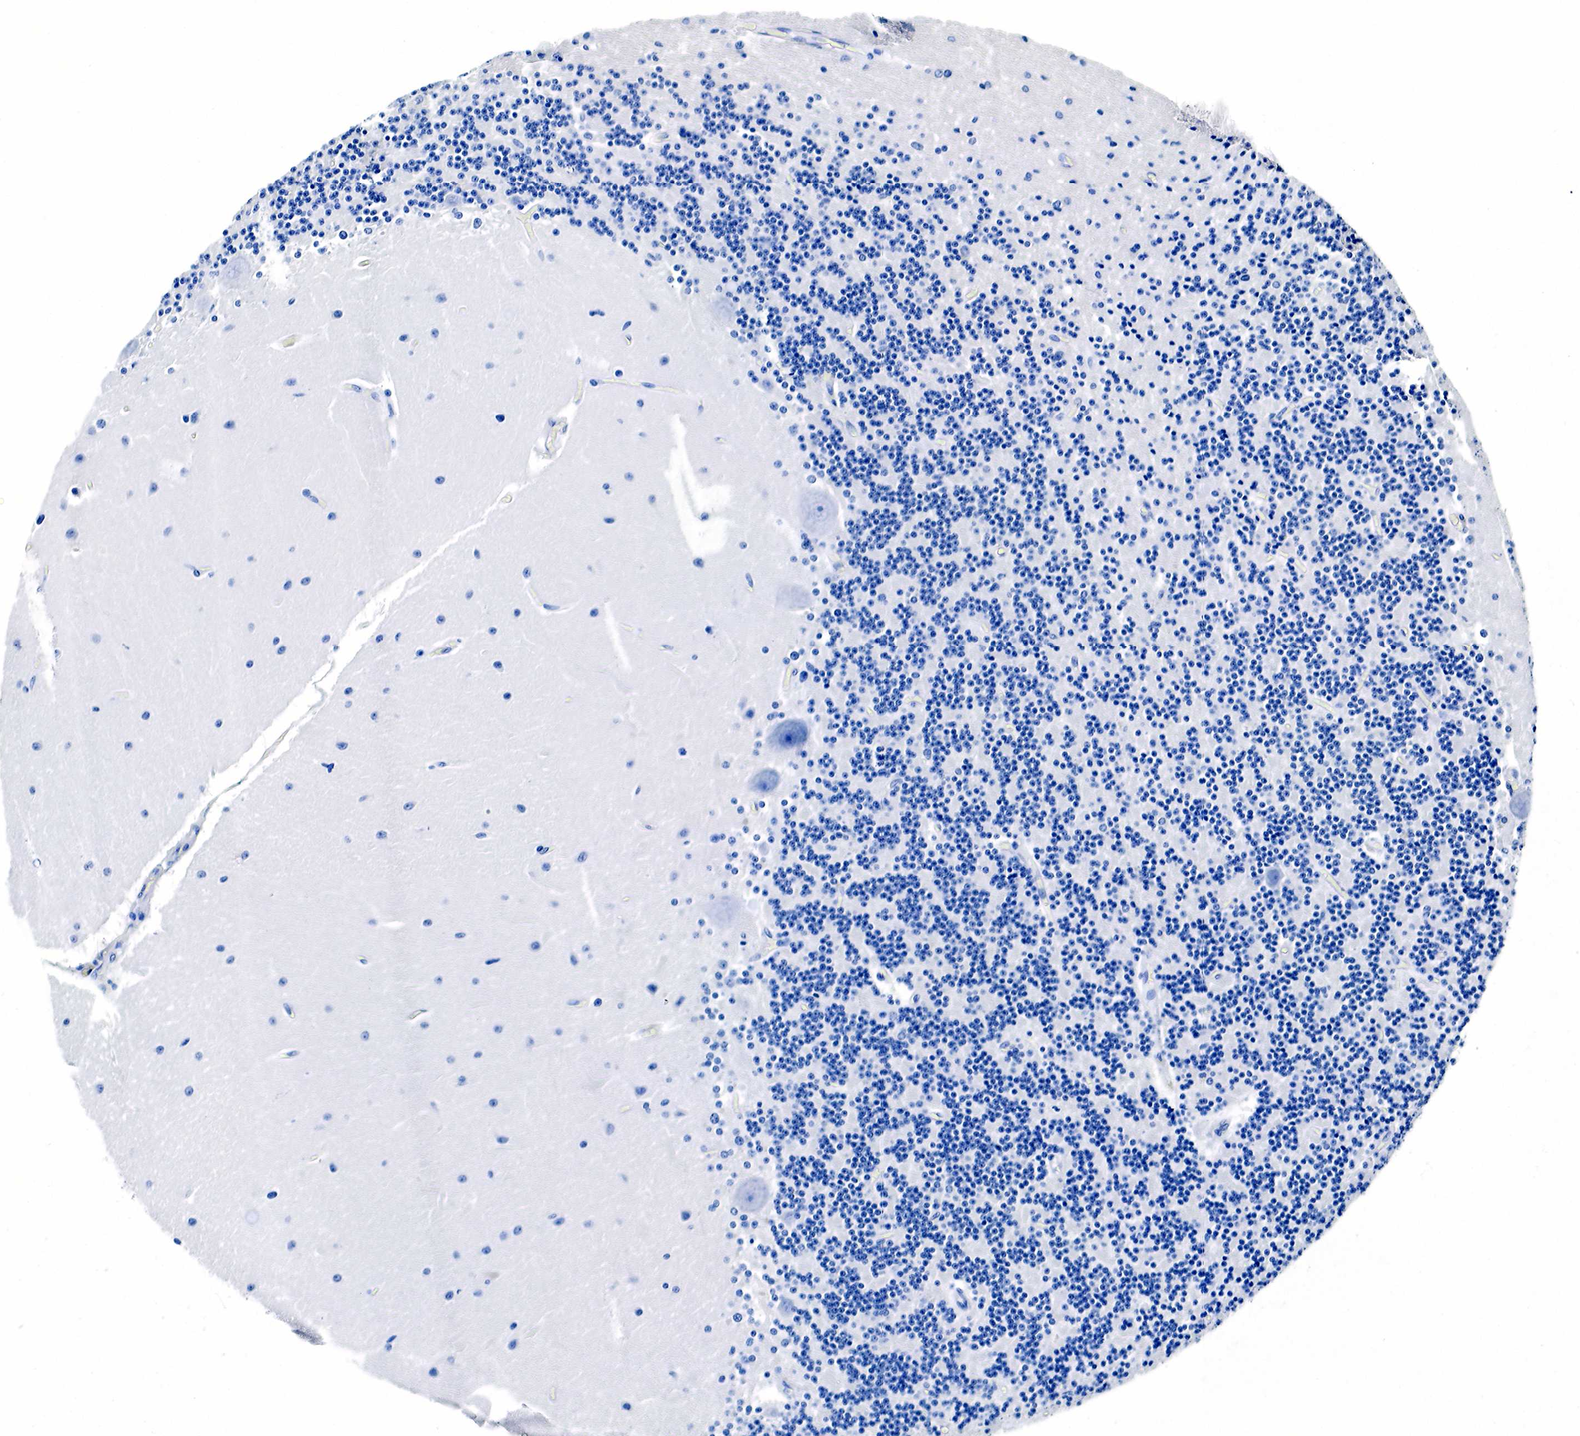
{"staining": {"intensity": "negative", "quantity": "none", "location": "none"}, "tissue": "cerebellum", "cell_type": "Cells in granular layer", "image_type": "normal", "snomed": [{"axis": "morphology", "description": "Normal tissue, NOS"}, {"axis": "topography", "description": "Cerebellum"}], "caption": "IHC of unremarkable human cerebellum demonstrates no expression in cells in granular layer.", "gene": "KLK3", "patient": {"sex": "female", "age": 54}}